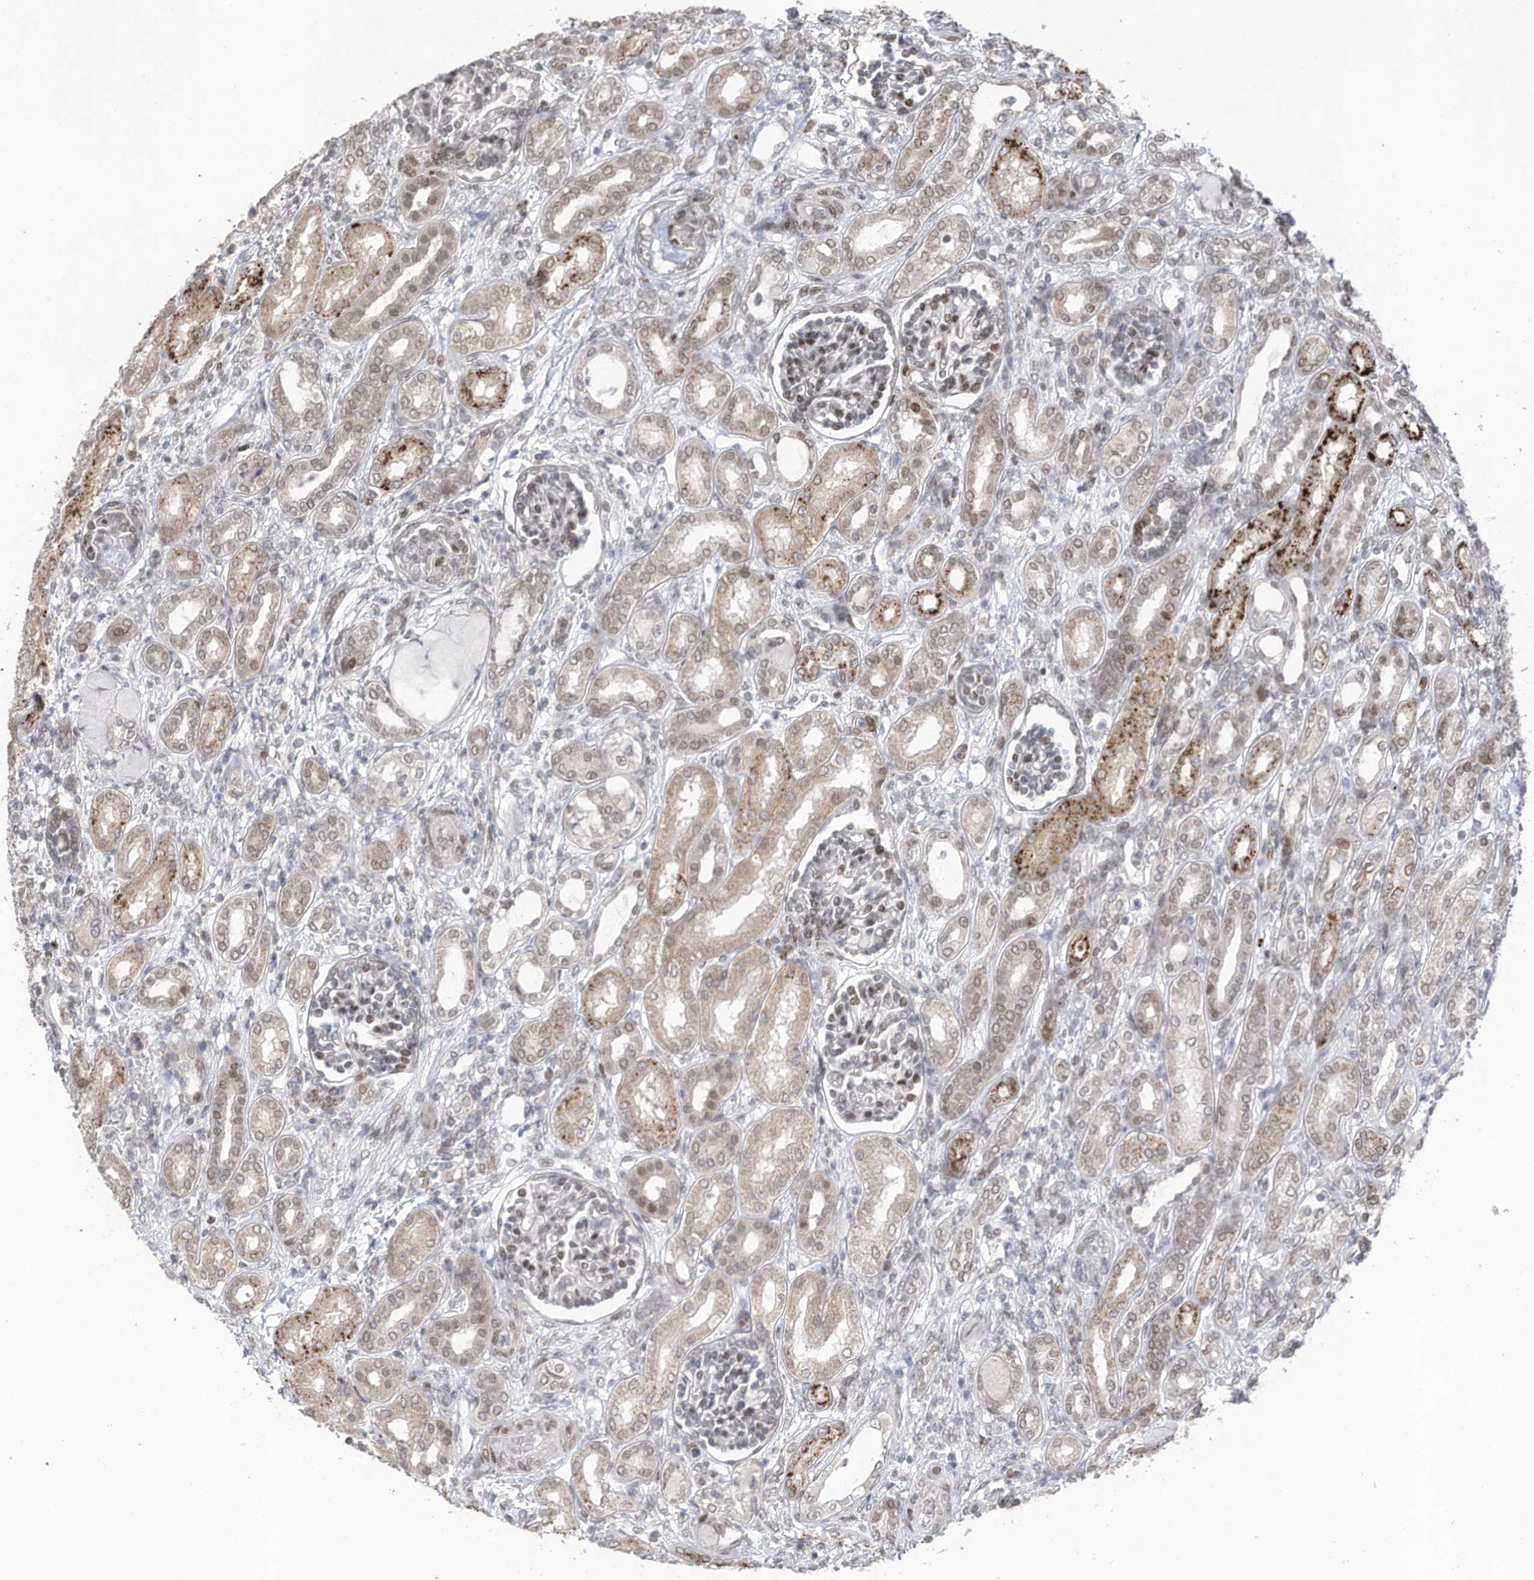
{"staining": {"intensity": "weak", "quantity": "25%-75%", "location": "nuclear"}, "tissue": "kidney", "cell_type": "Cells in glomeruli", "image_type": "normal", "snomed": [{"axis": "morphology", "description": "Normal tissue, NOS"}, {"axis": "morphology", "description": "Neoplasm, malignant, NOS"}, {"axis": "topography", "description": "Kidney"}], "caption": "This is an image of IHC staining of benign kidney, which shows weak staining in the nuclear of cells in glomeruli.", "gene": "RABL3", "patient": {"sex": "female", "age": 1}}